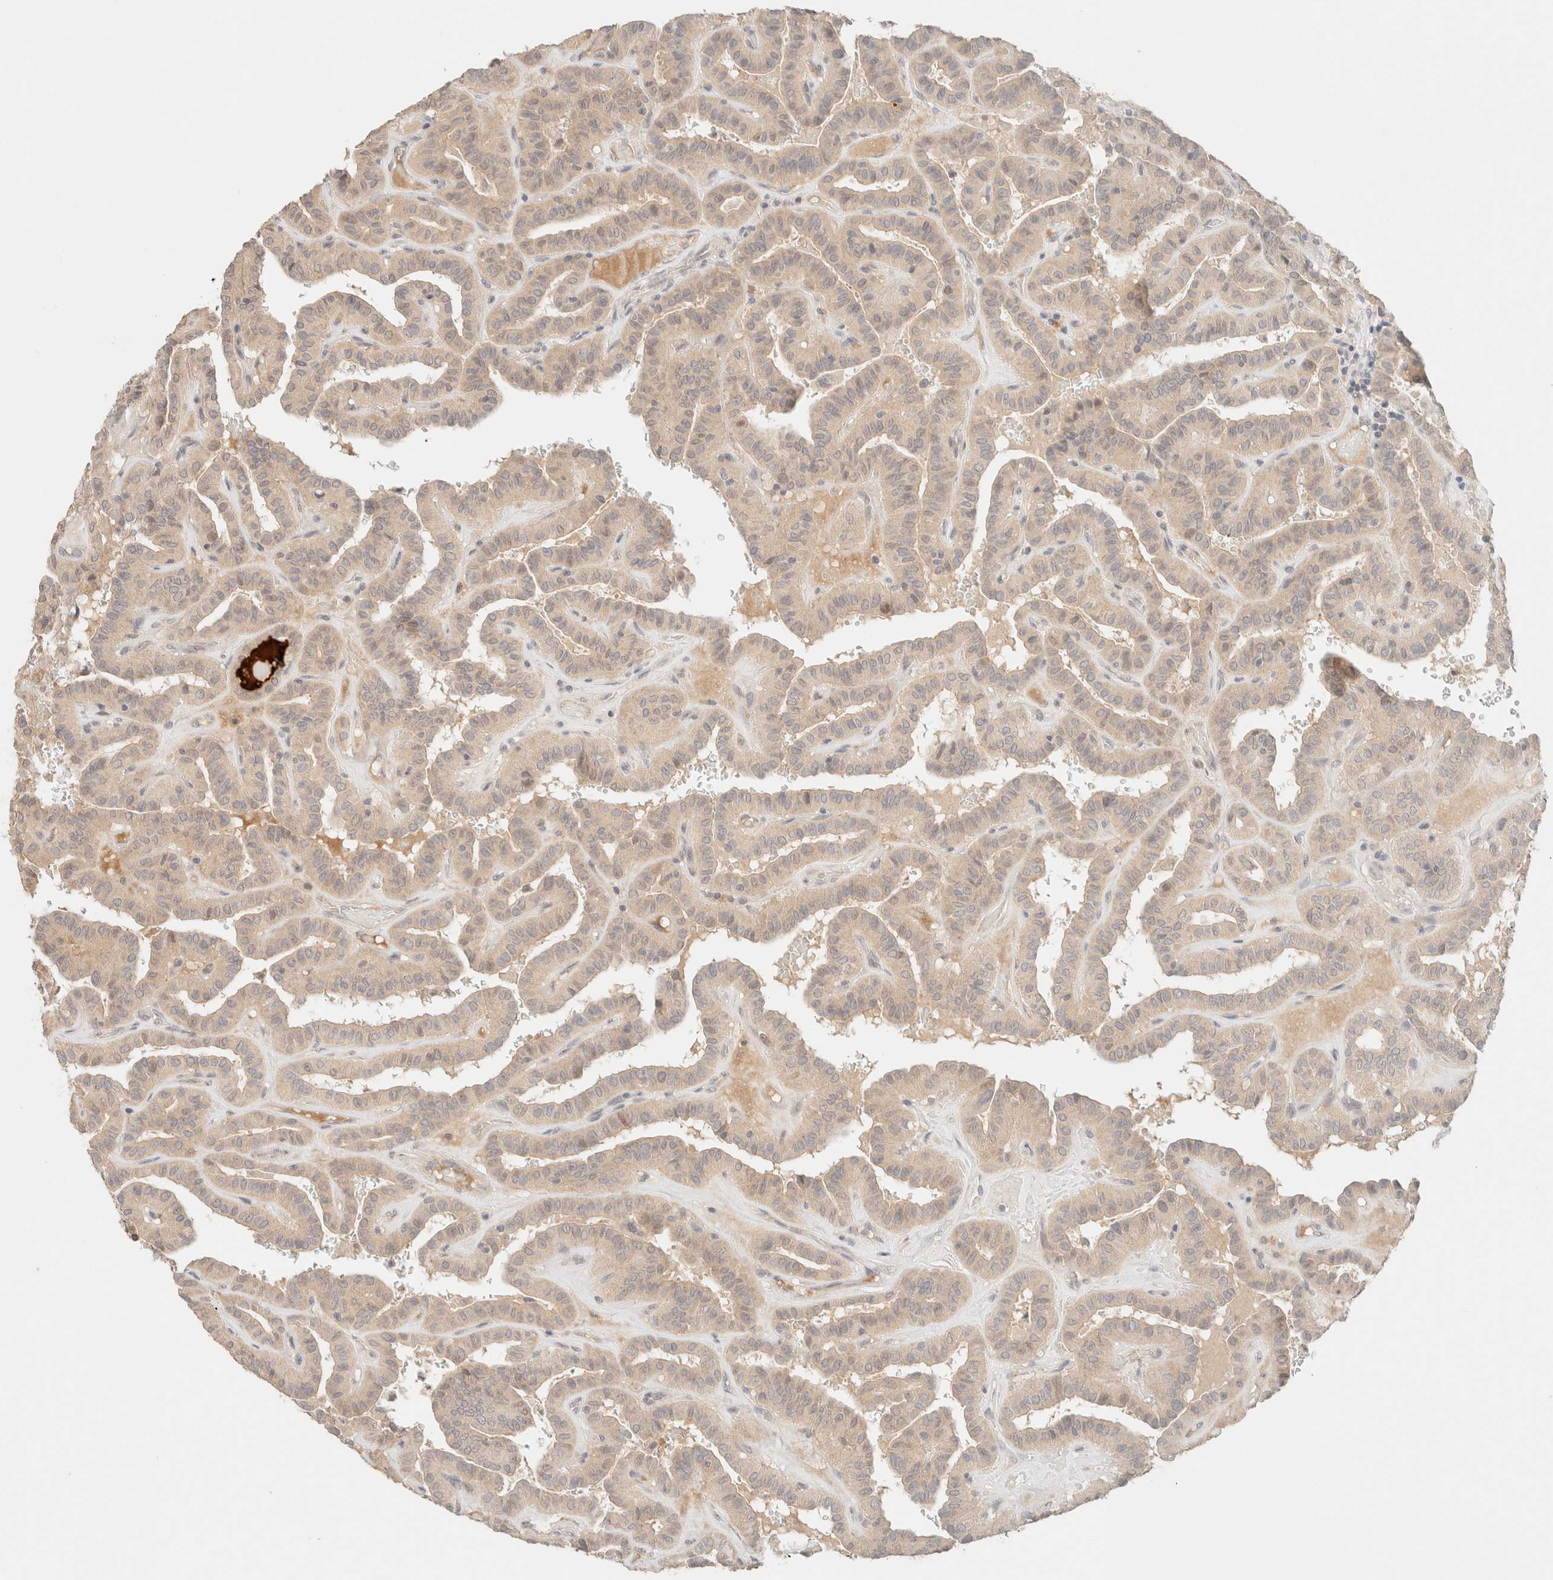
{"staining": {"intensity": "weak", "quantity": ">75%", "location": "cytoplasmic/membranous"}, "tissue": "thyroid cancer", "cell_type": "Tumor cells", "image_type": "cancer", "snomed": [{"axis": "morphology", "description": "Papillary adenocarcinoma, NOS"}, {"axis": "topography", "description": "Thyroid gland"}], "caption": "DAB (3,3'-diaminobenzidine) immunohistochemical staining of papillary adenocarcinoma (thyroid) demonstrates weak cytoplasmic/membranous protein positivity in about >75% of tumor cells. The staining was performed using DAB, with brown indicating positive protein expression. Nuclei are stained blue with hematoxylin.", "gene": "SARM1", "patient": {"sex": "male", "age": 77}}